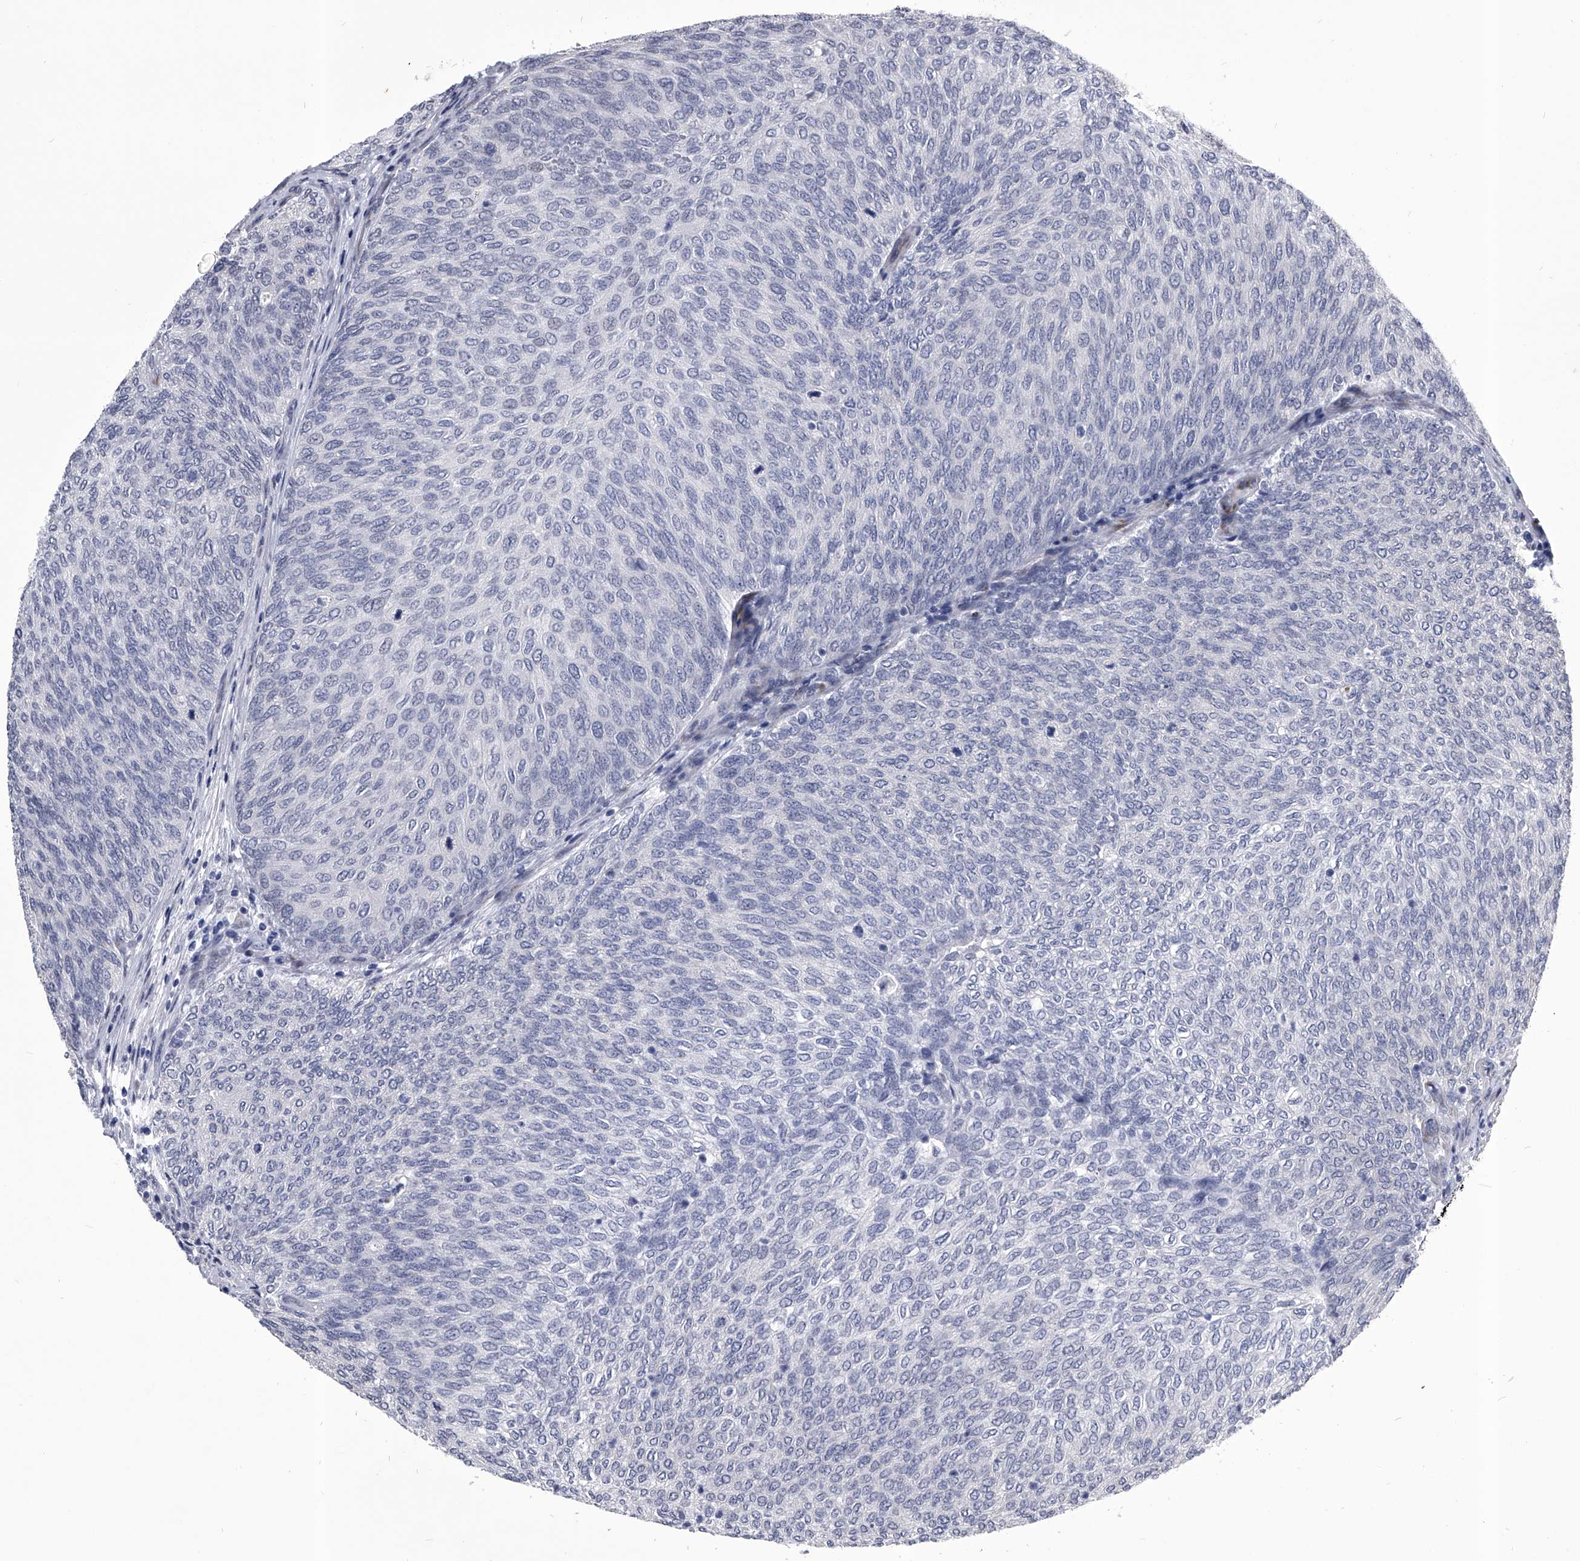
{"staining": {"intensity": "negative", "quantity": "none", "location": "none"}, "tissue": "urothelial cancer", "cell_type": "Tumor cells", "image_type": "cancer", "snomed": [{"axis": "morphology", "description": "Urothelial carcinoma, Low grade"}, {"axis": "topography", "description": "Urinary bladder"}], "caption": "Image shows no protein staining in tumor cells of urothelial cancer tissue.", "gene": "CMTR1", "patient": {"sex": "female", "age": 79}}